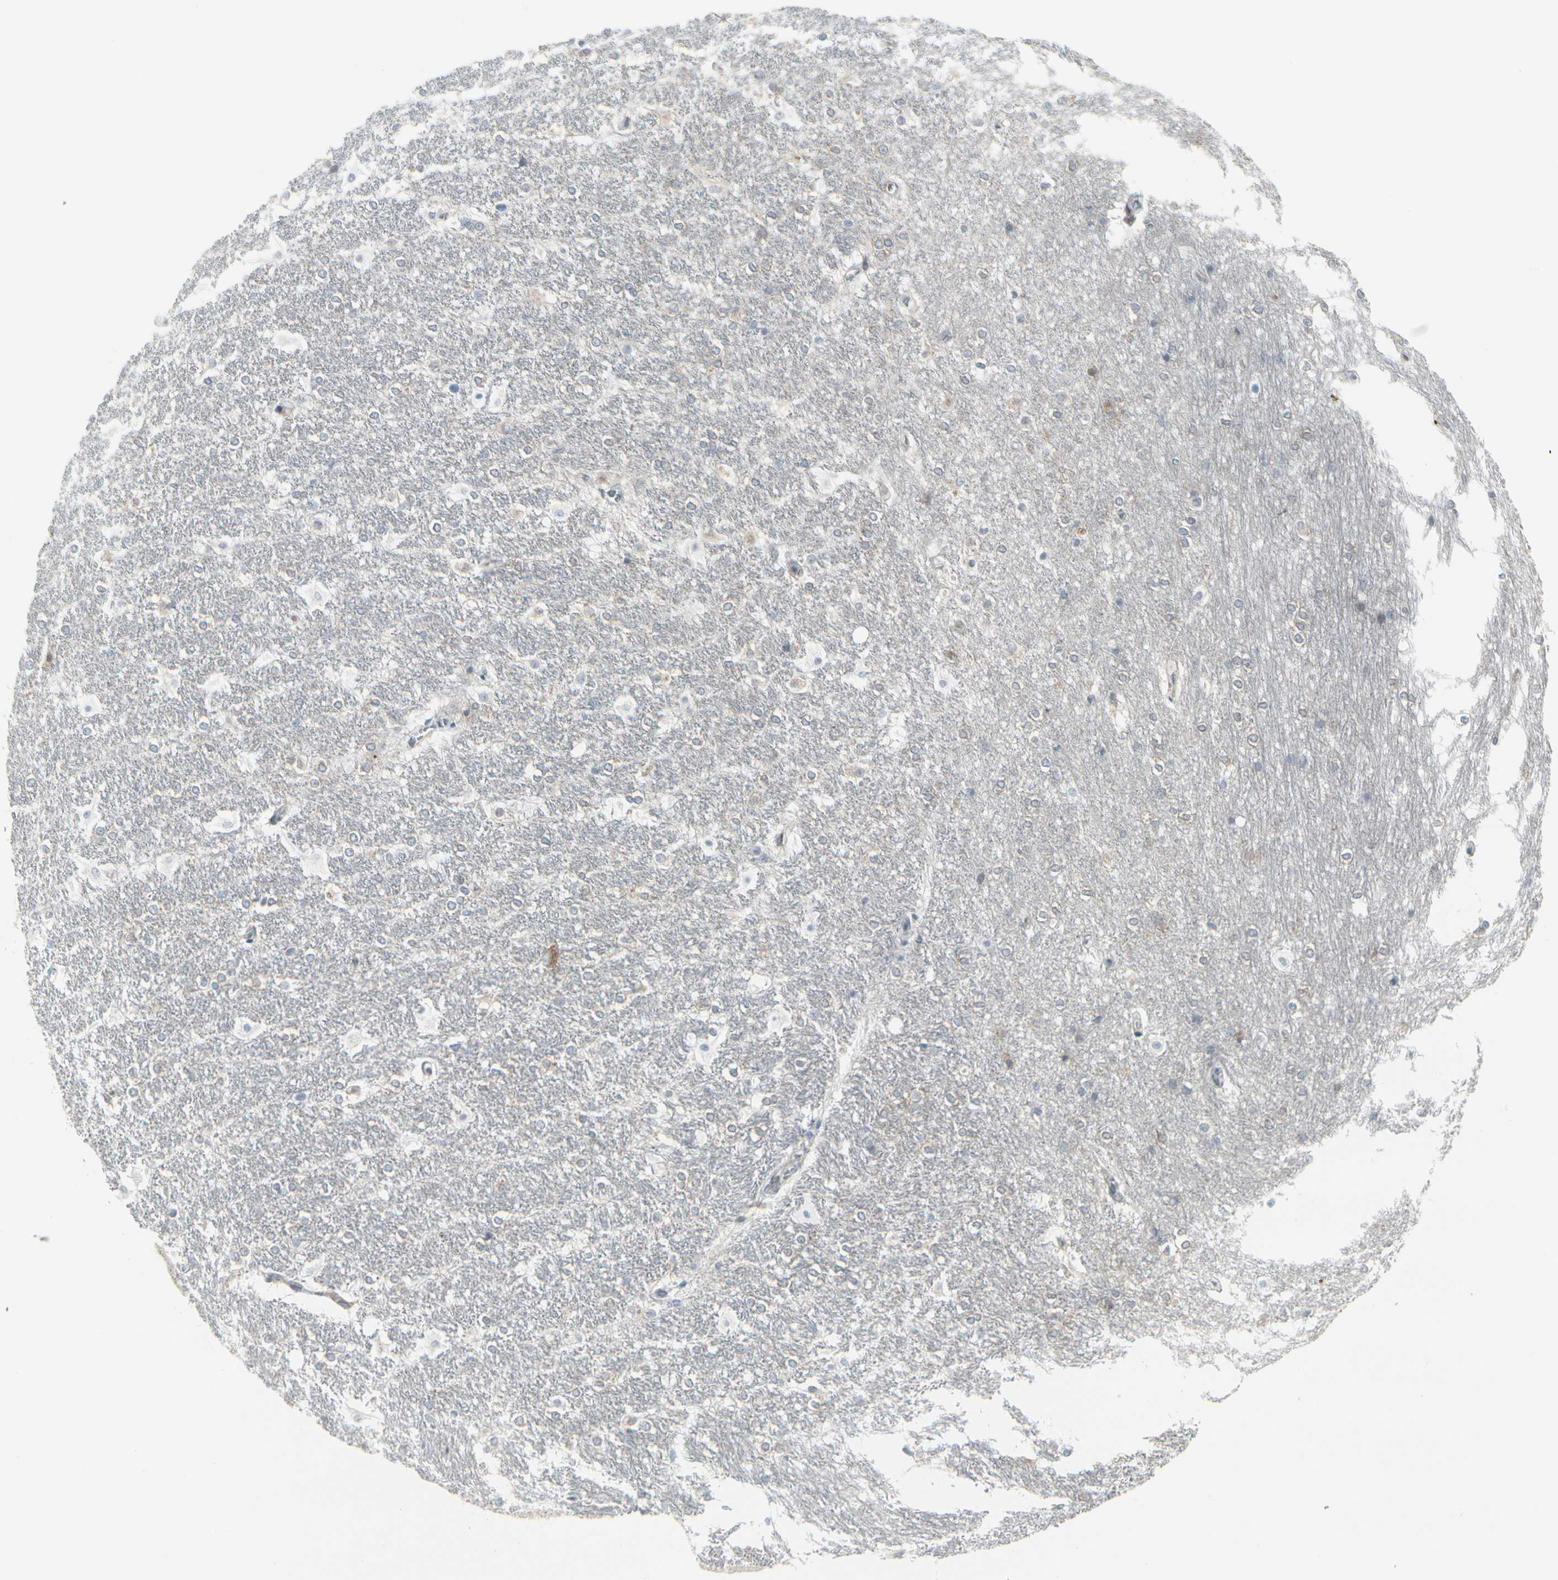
{"staining": {"intensity": "weak", "quantity": "<25%", "location": "cytoplasmic/membranous"}, "tissue": "hippocampus", "cell_type": "Glial cells", "image_type": "normal", "snomed": [{"axis": "morphology", "description": "Normal tissue, NOS"}, {"axis": "topography", "description": "Hippocampus"}], "caption": "Immunohistochemistry of benign hippocampus shows no positivity in glial cells.", "gene": "EPS15", "patient": {"sex": "female", "age": 19}}